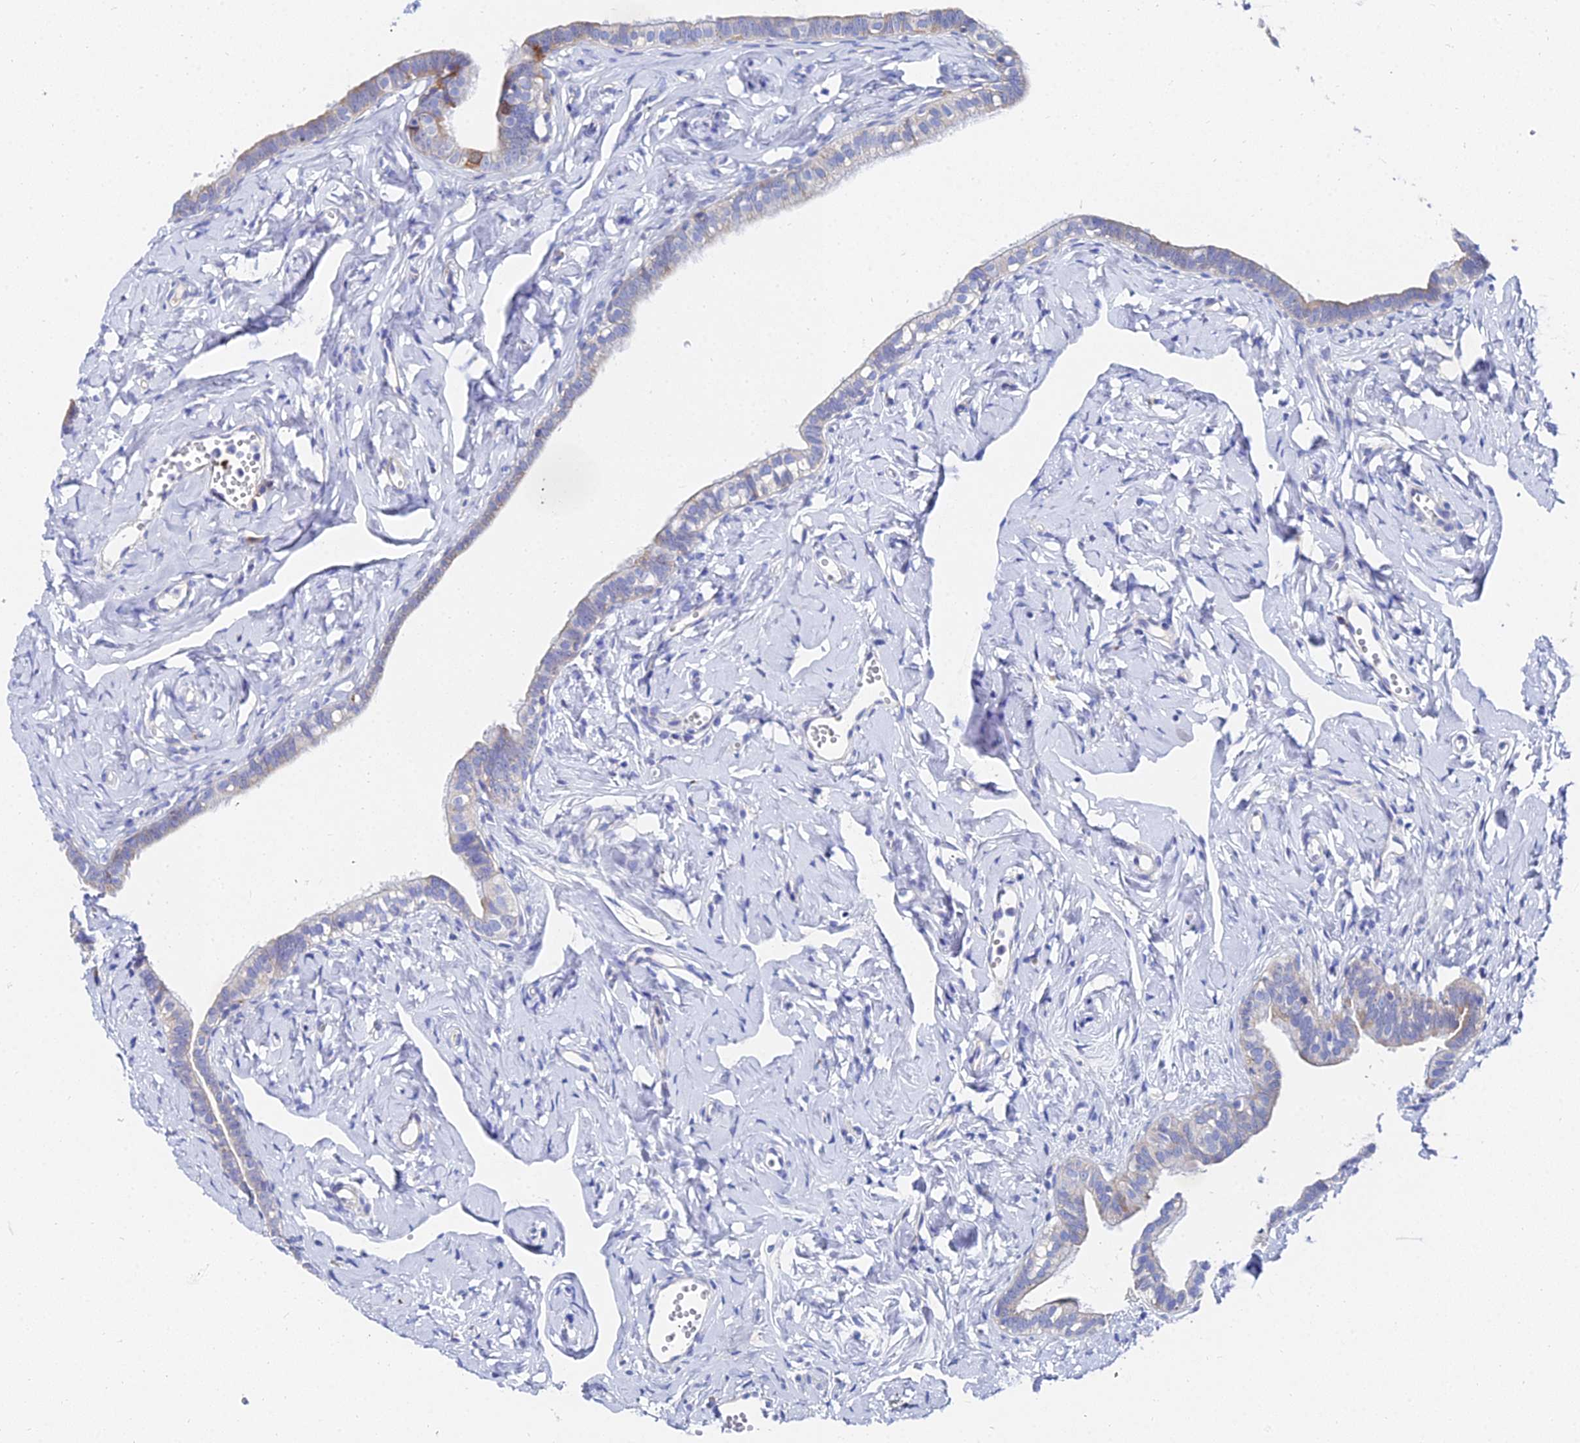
{"staining": {"intensity": "moderate", "quantity": "<25%", "location": "cytoplasmic/membranous"}, "tissue": "fallopian tube", "cell_type": "Glandular cells", "image_type": "normal", "snomed": [{"axis": "morphology", "description": "Normal tissue, NOS"}, {"axis": "topography", "description": "Fallopian tube"}], "caption": "Immunohistochemistry (IHC) (DAB) staining of unremarkable human fallopian tube shows moderate cytoplasmic/membranous protein staining in approximately <25% of glandular cells. (DAB IHC with brightfield microscopy, high magnification).", "gene": "PTTG1", "patient": {"sex": "female", "age": 66}}